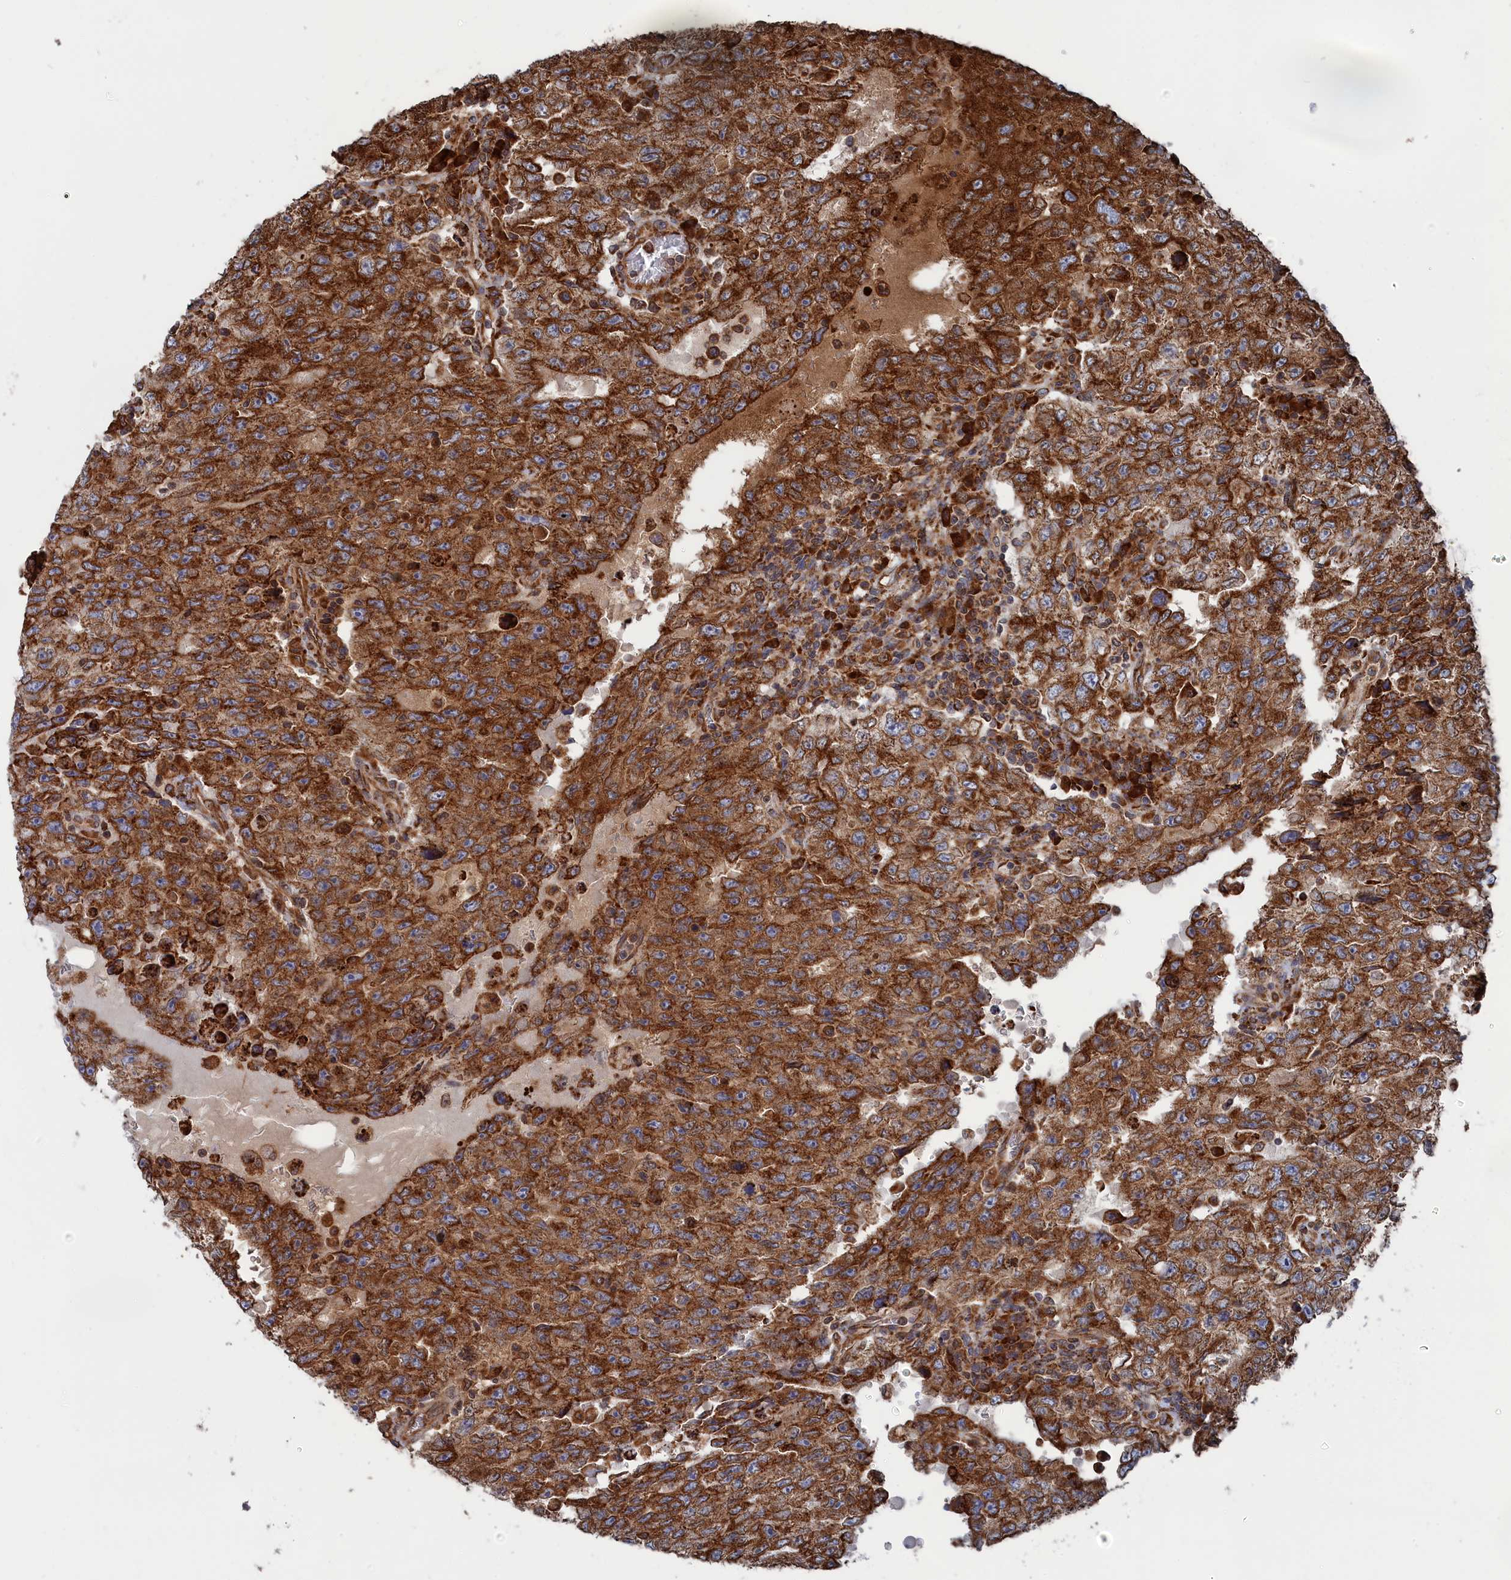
{"staining": {"intensity": "strong", "quantity": ">75%", "location": "cytoplasmic/membranous"}, "tissue": "testis cancer", "cell_type": "Tumor cells", "image_type": "cancer", "snomed": [{"axis": "morphology", "description": "Carcinoma, Embryonal, NOS"}, {"axis": "topography", "description": "Testis"}], "caption": "IHC (DAB) staining of human testis embryonal carcinoma demonstrates strong cytoplasmic/membranous protein staining in approximately >75% of tumor cells. (Stains: DAB (3,3'-diaminobenzidine) in brown, nuclei in blue, Microscopy: brightfield microscopy at high magnification).", "gene": "BPIFB6", "patient": {"sex": "male", "age": 26}}